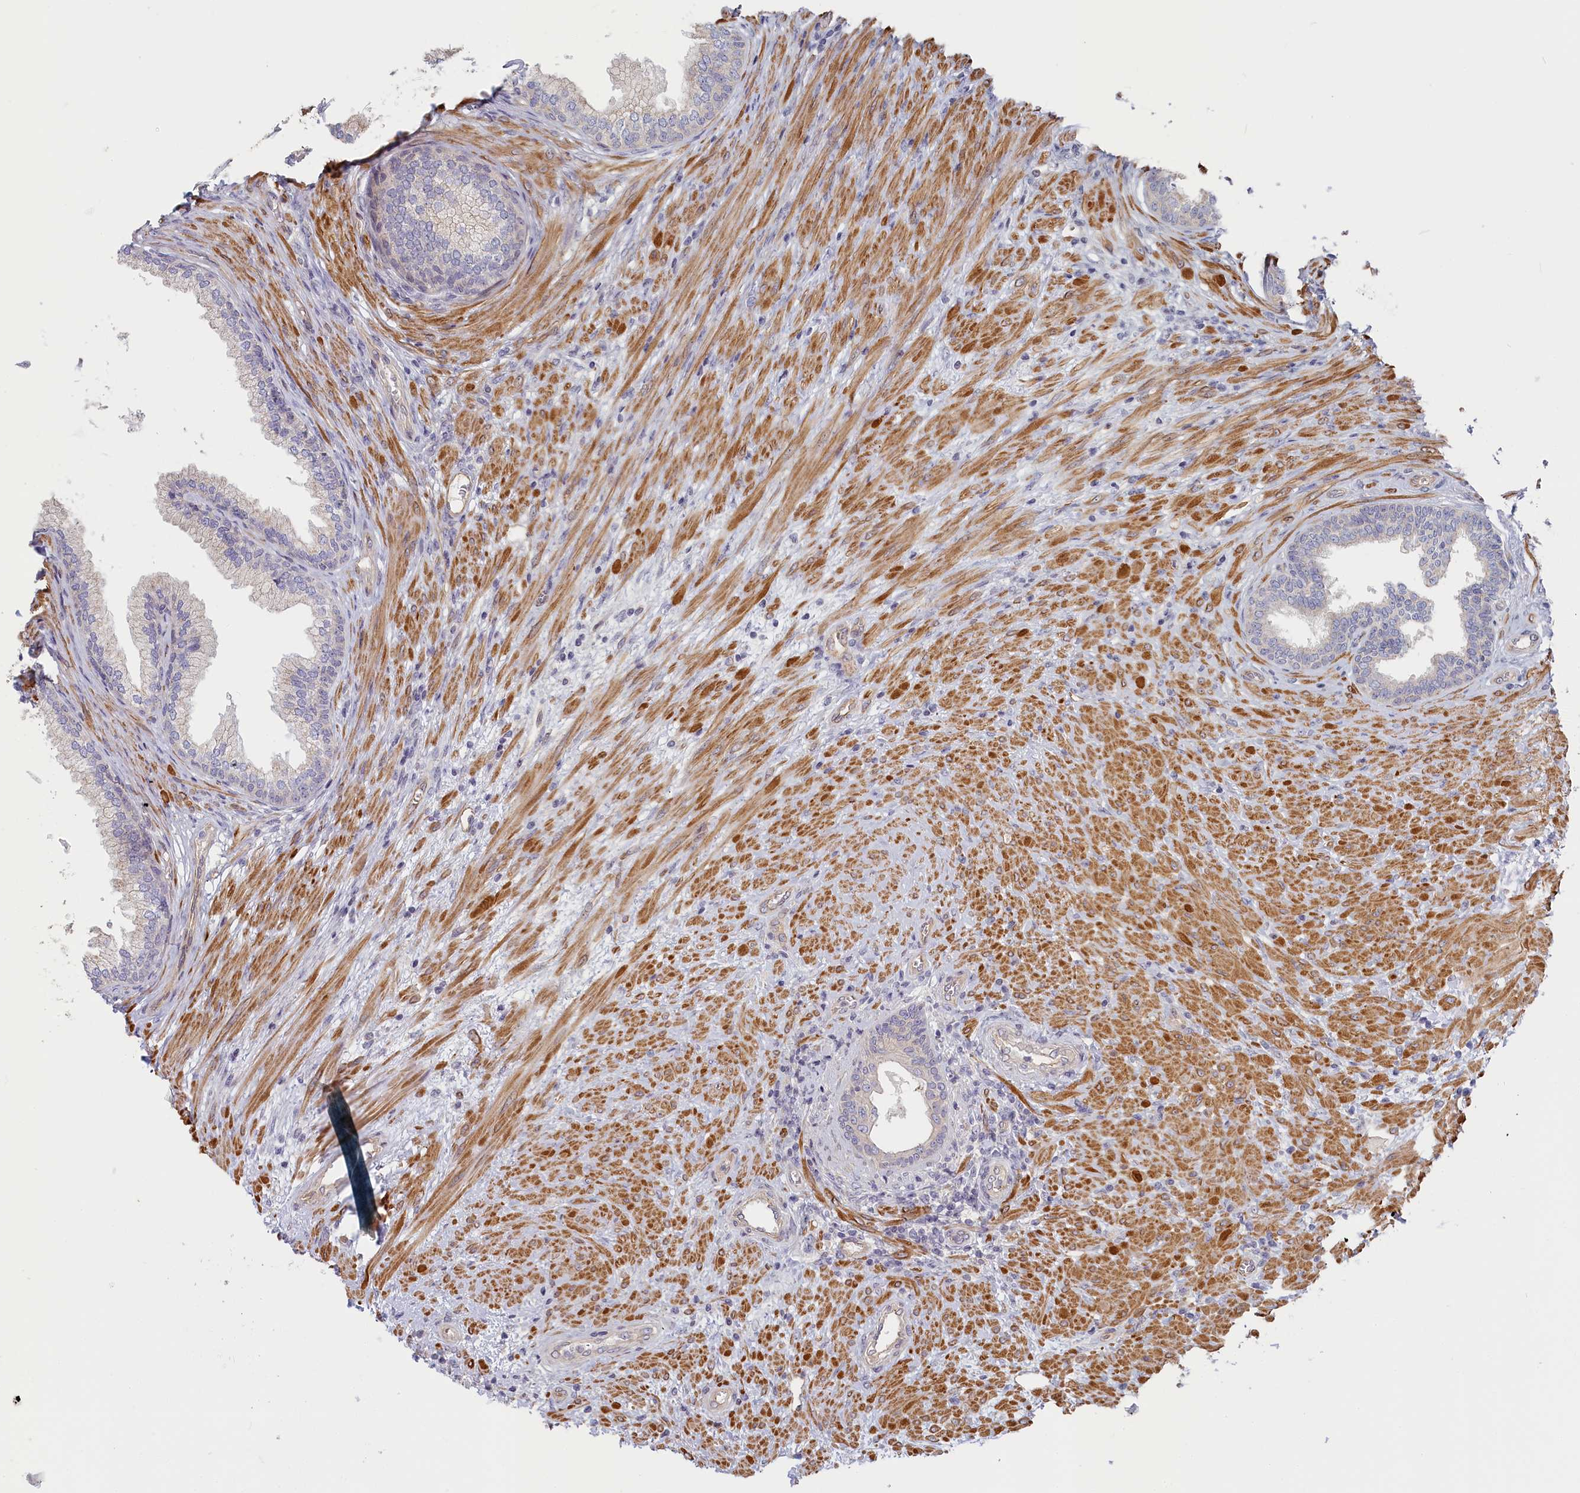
{"staining": {"intensity": "negative", "quantity": "none", "location": "none"}, "tissue": "prostate", "cell_type": "Glandular cells", "image_type": "normal", "snomed": [{"axis": "morphology", "description": "Normal tissue, NOS"}, {"axis": "topography", "description": "Prostate"}], "caption": "A photomicrograph of prostate stained for a protein demonstrates no brown staining in glandular cells. (Immunohistochemistry (ihc), brightfield microscopy, high magnification).", "gene": "INTS4", "patient": {"sex": "male", "age": 76}}